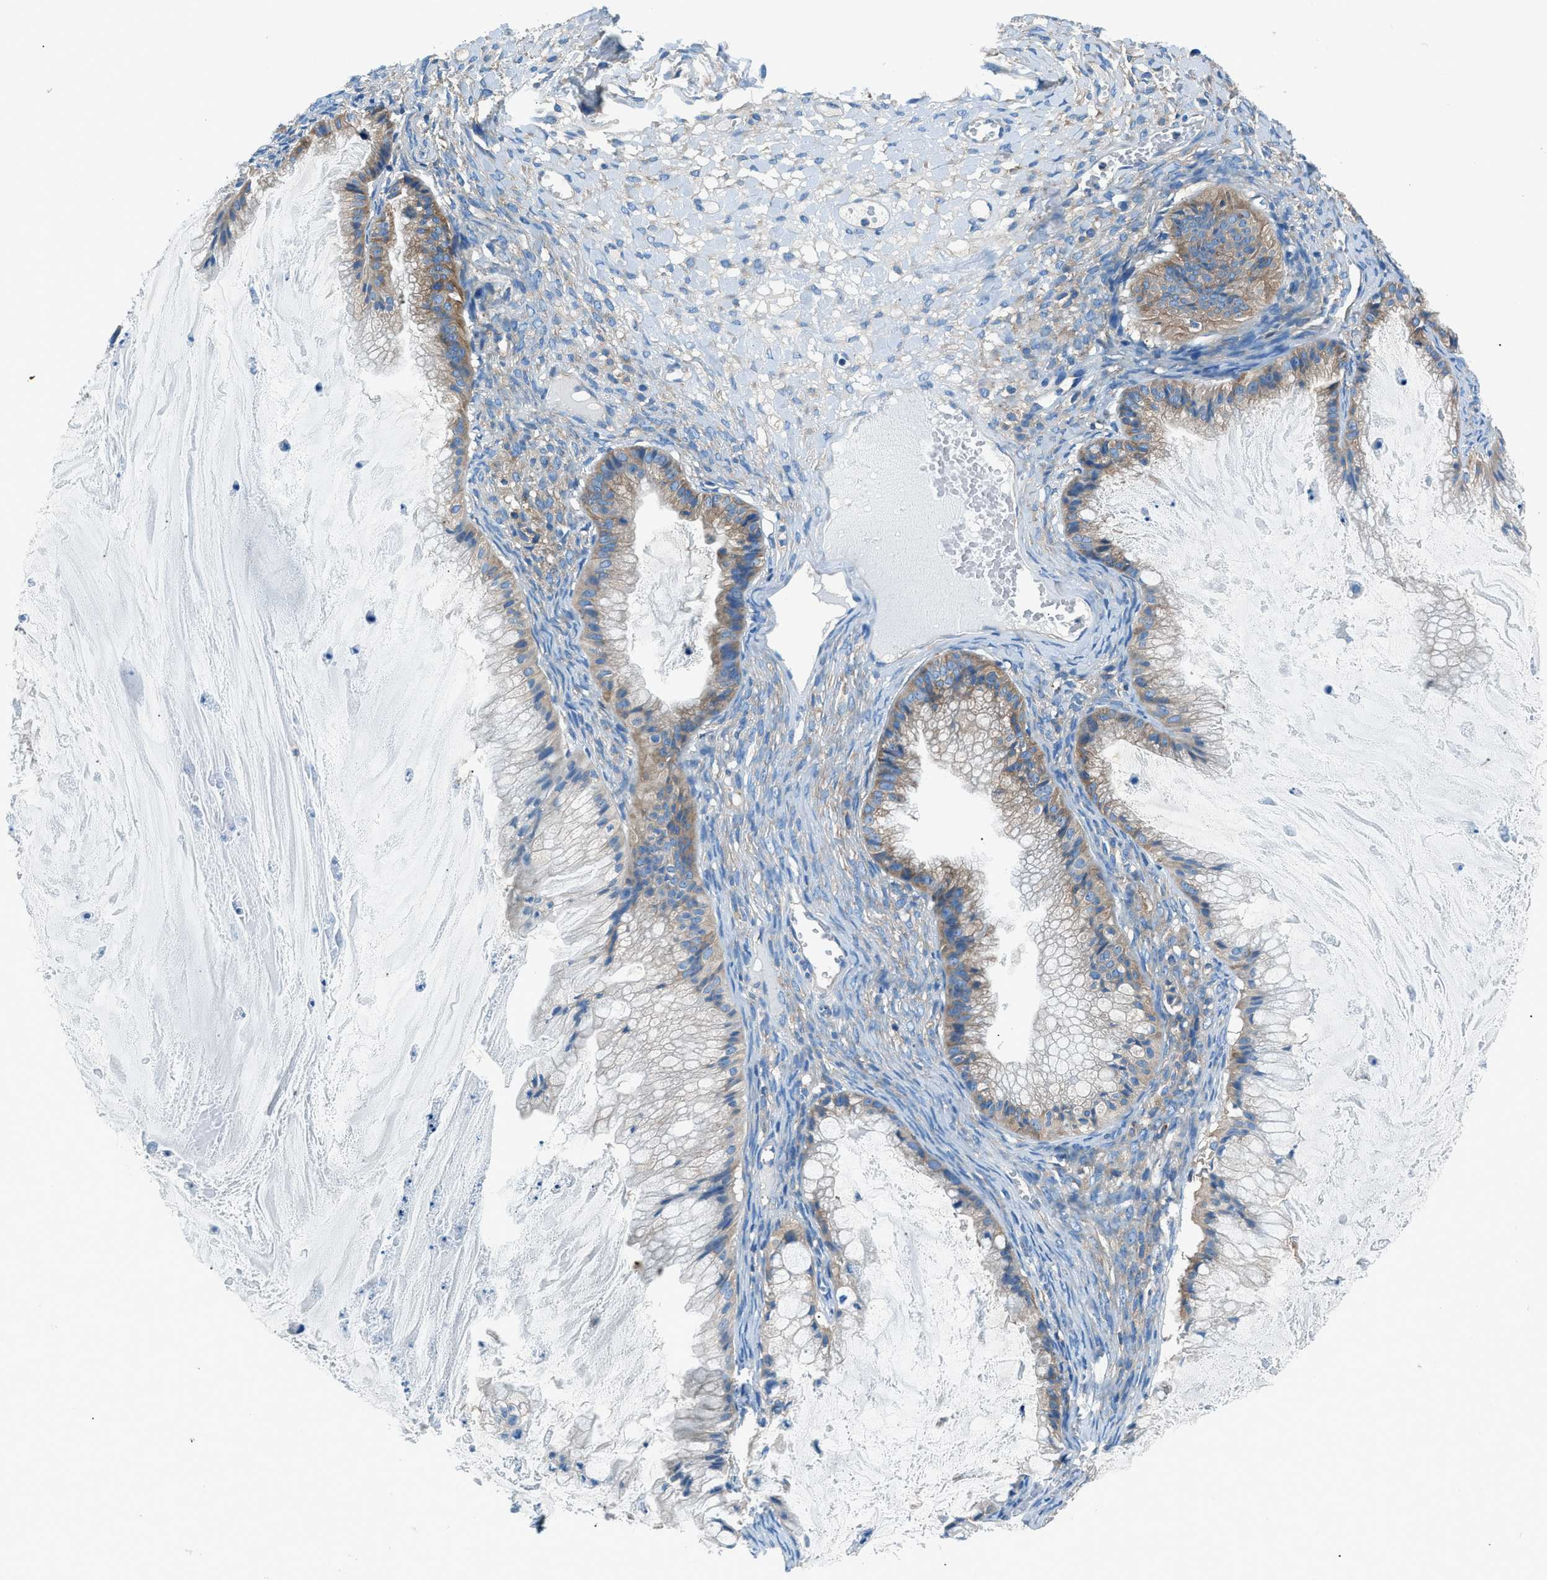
{"staining": {"intensity": "moderate", "quantity": ">75%", "location": "cytoplasmic/membranous"}, "tissue": "ovarian cancer", "cell_type": "Tumor cells", "image_type": "cancer", "snomed": [{"axis": "morphology", "description": "Cystadenocarcinoma, mucinous, NOS"}, {"axis": "topography", "description": "Ovary"}], "caption": "Immunohistochemical staining of human ovarian mucinous cystadenocarcinoma reveals moderate cytoplasmic/membranous protein positivity in approximately >75% of tumor cells.", "gene": "SARS1", "patient": {"sex": "female", "age": 57}}